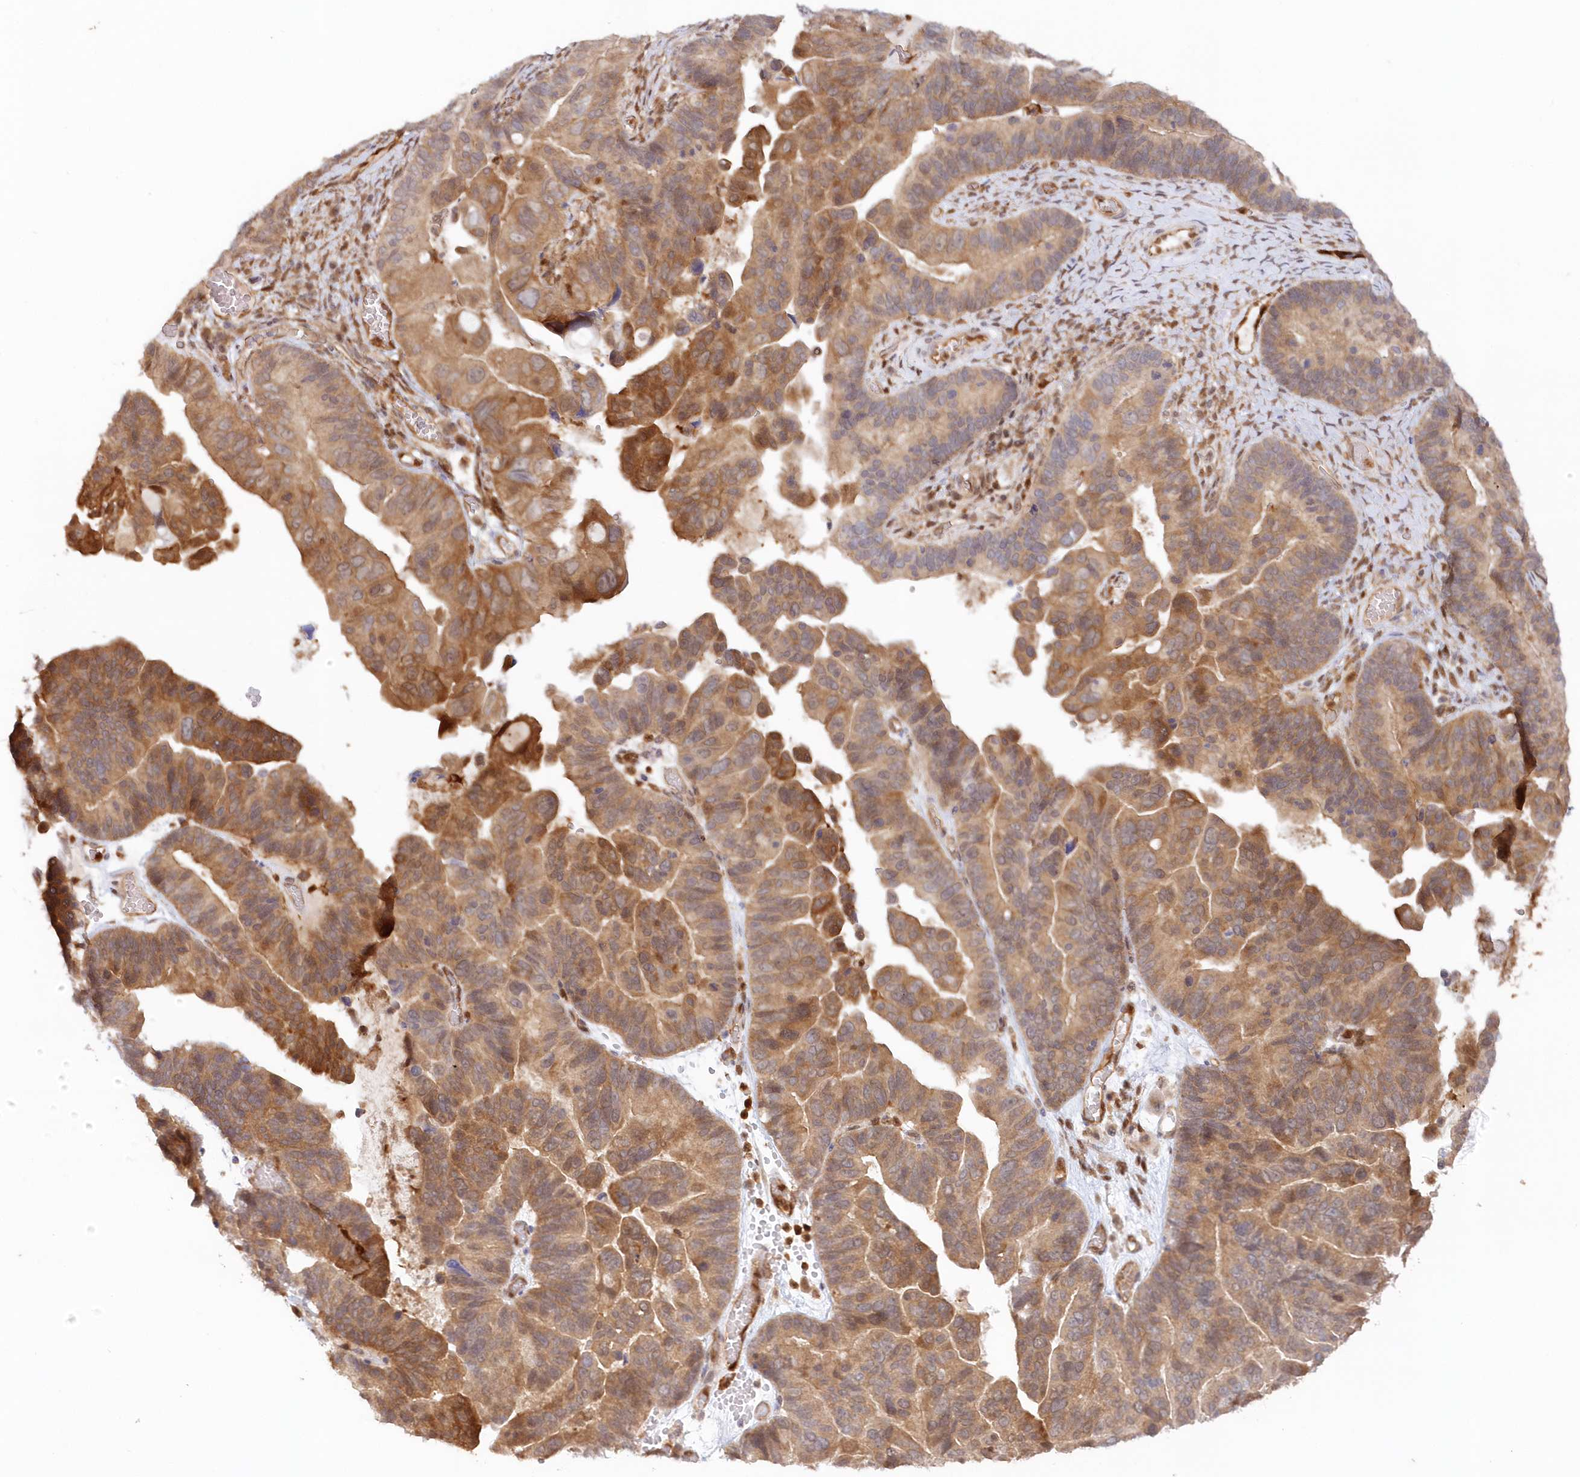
{"staining": {"intensity": "moderate", "quantity": ">75%", "location": "cytoplasmic/membranous"}, "tissue": "ovarian cancer", "cell_type": "Tumor cells", "image_type": "cancer", "snomed": [{"axis": "morphology", "description": "Cystadenocarcinoma, serous, NOS"}, {"axis": "topography", "description": "Ovary"}], "caption": "Protein analysis of ovarian serous cystadenocarcinoma tissue demonstrates moderate cytoplasmic/membranous staining in approximately >75% of tumor cells.", "gene": "GBE1", "patient": {"sex": "female", "age": 56}}